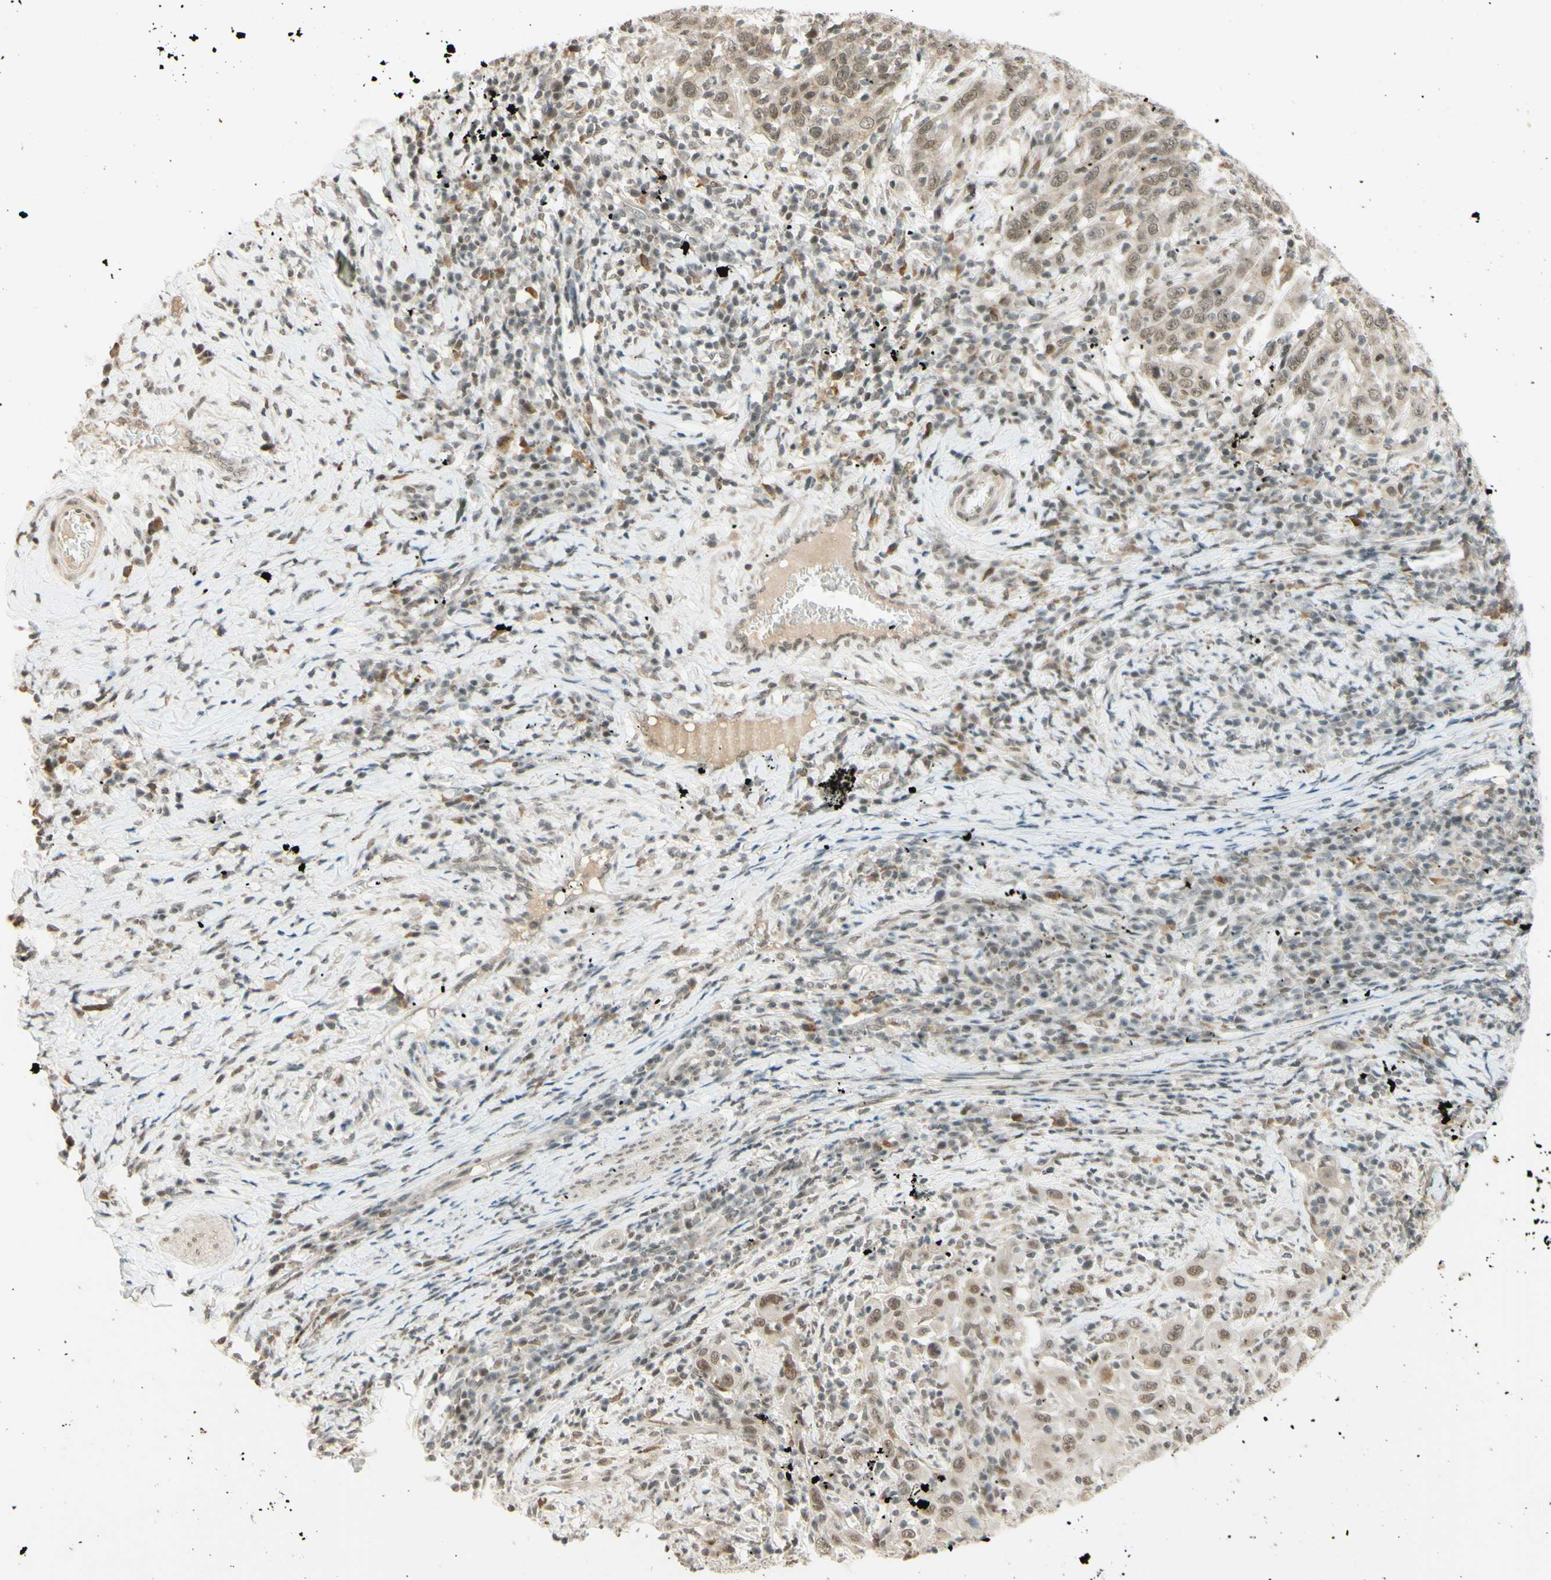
{"staining": {"intensity": "weak", "quantity": ">75%", "location": "nuclear"}, "tissue": "cervical cancer", "cell_type": "Tumor cells", "image_type": "cancer", "snomed": [{"axis": "morphology", "description": "Squamous cell carcinoma, NOS"}, {"axis": "topography", "description": "Cervix"}], "caption": "A micrograph of human cervical cancer stained for a protein reveals weak nuclear brown staining in tumor cells. Immunohistochemistry stains the protein in brown and the nuclei are stained blue.", "gene": "SMARCB1", "patient": {"sex": "female", "age": 46}}